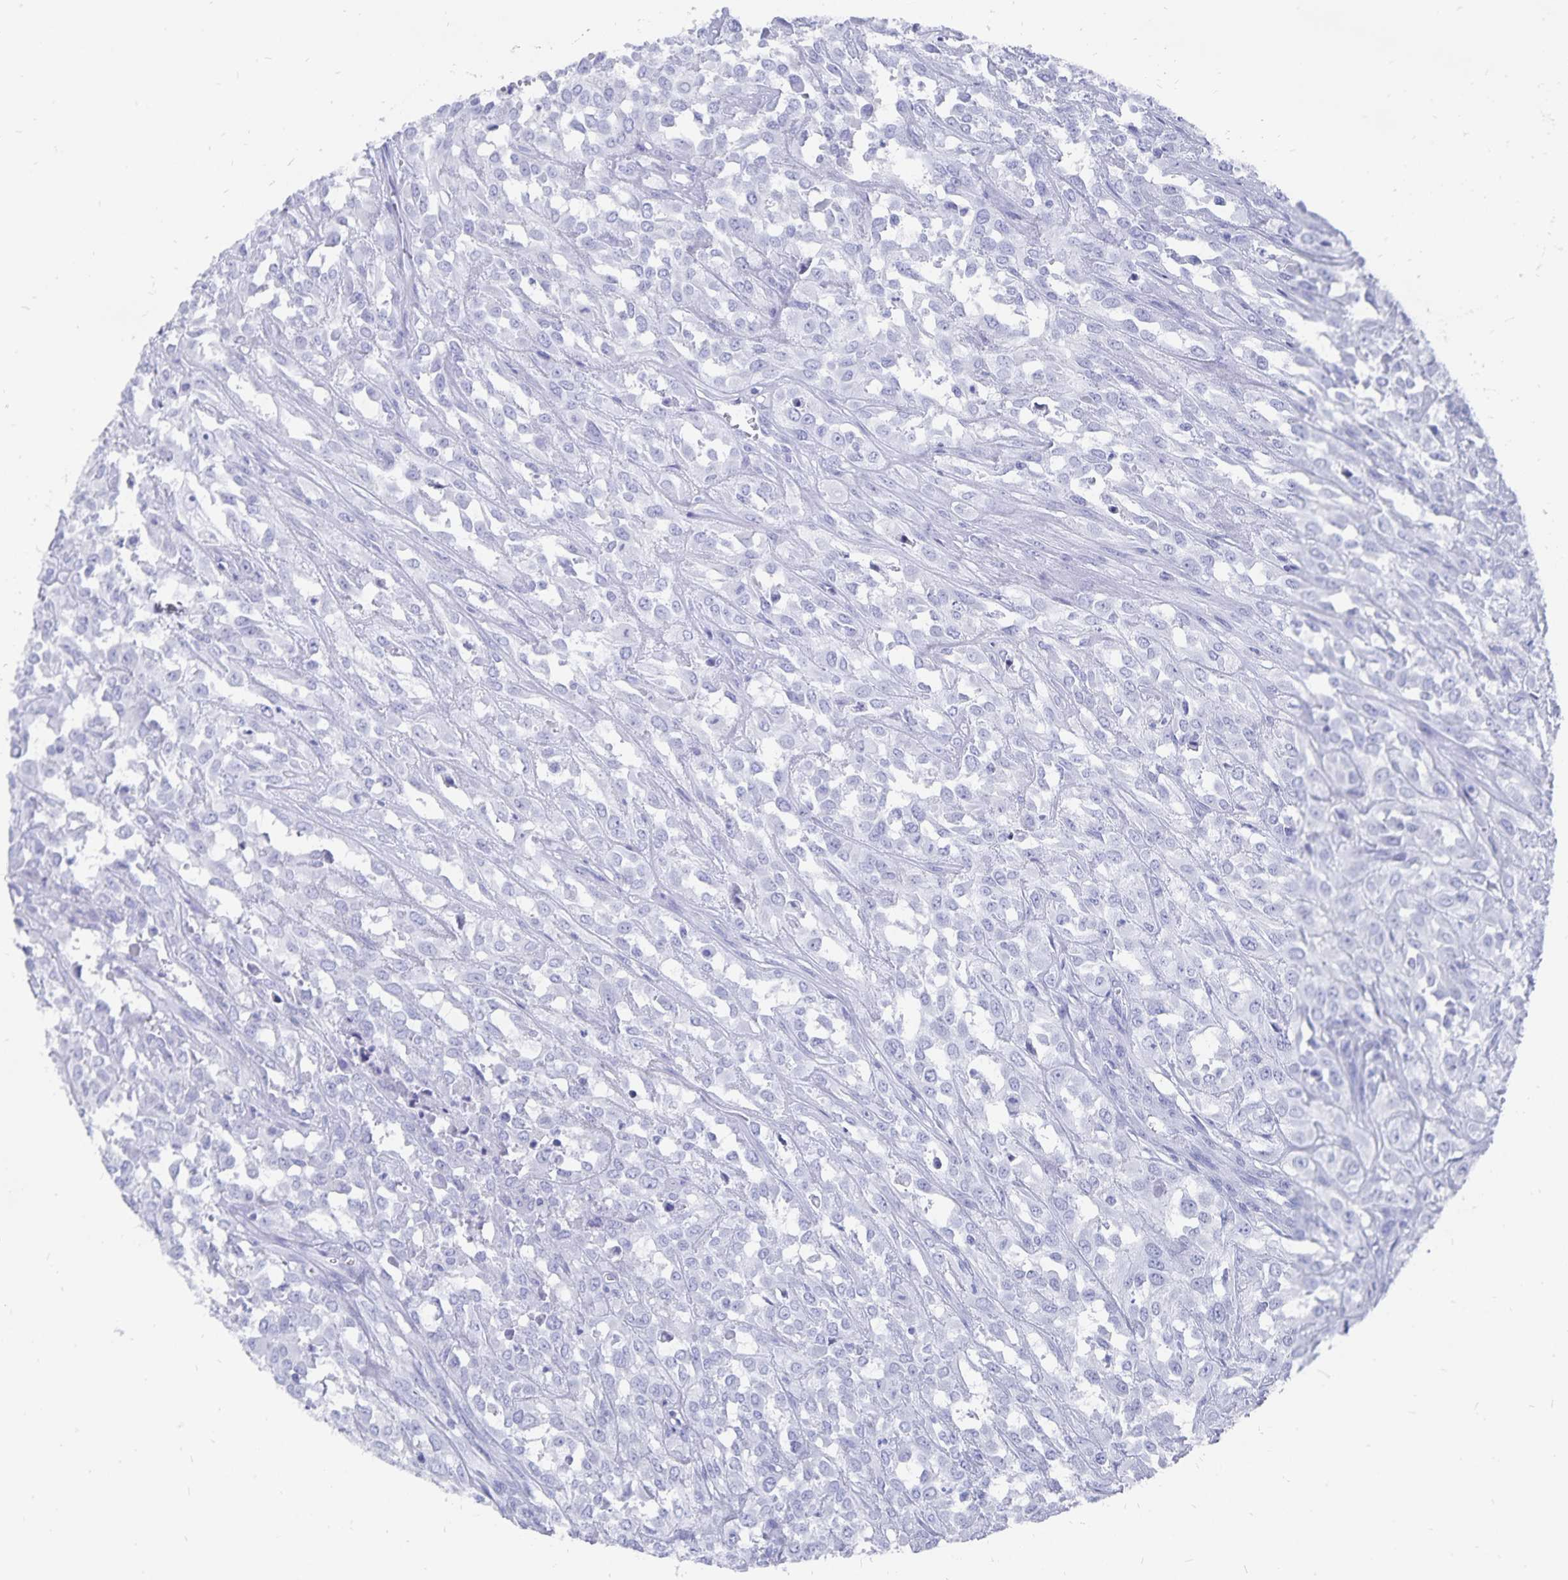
{"staining": {"intensity": "negative", "quantity": "none", "location": "none"}, "tissue": "urothelial cancer", "cell_type": "Tumor cells", "image_type": "cancer", "snomed": [{"axis": "morphology", "description": "Urothelial carcinoma, High grade"}, {"axis": "topography", "description": "Urinary bladder"}], "caption": "High-grade urothelial carcinoma stained for a protein using immunohistochemistry (IHC) reveals no positivity tumor cells.", "gene": "ADH1A", "patient": {"sex": "male", "age": 67}}